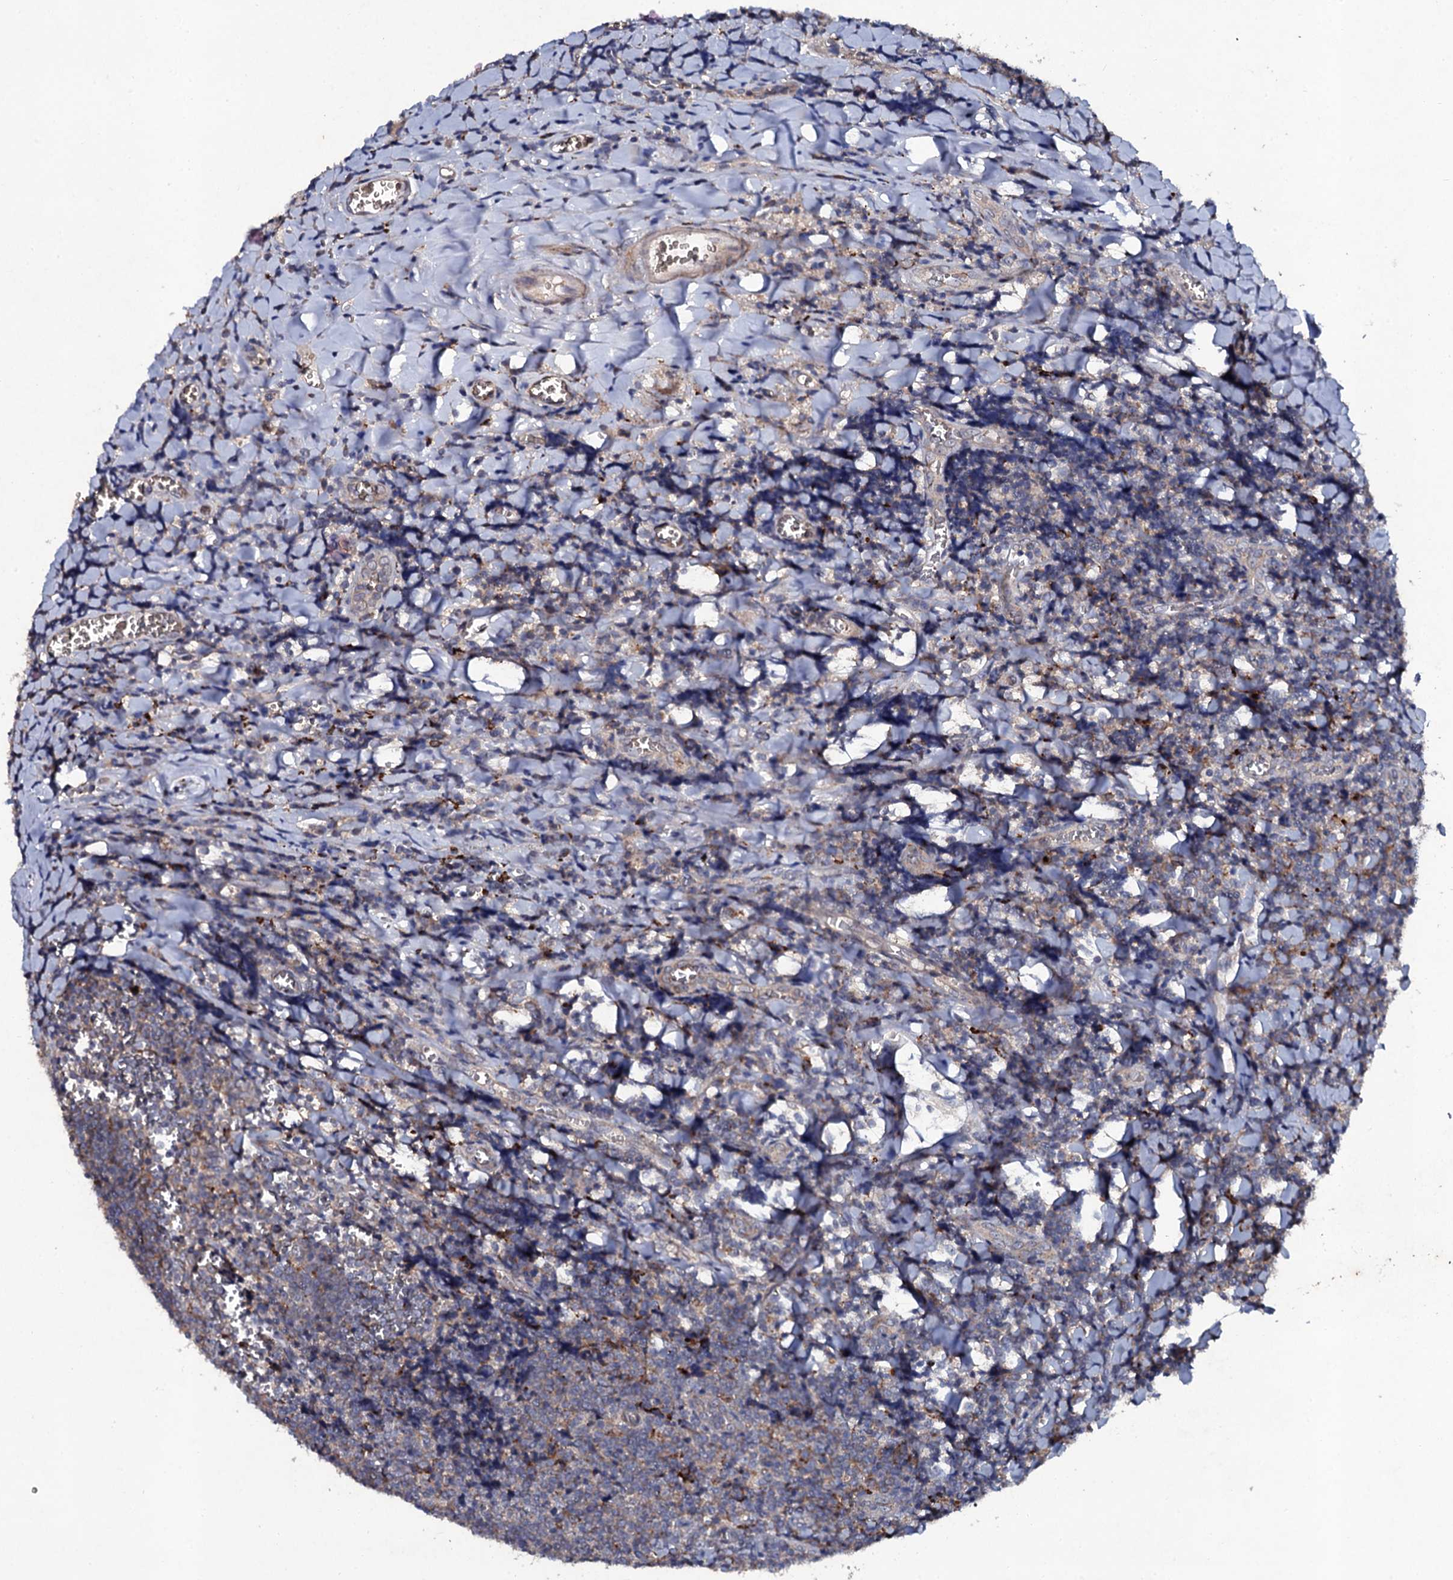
{"staining": {"intensity": "moderate", "quantity": "<25%", "location": "cytoplasmic/membranous"}, "tissue": "tonsil", "cell_type": "Germinal center cells", "image_type": "normal", "snomed": [{"axis": "morphology", "description": "Normal tissue, NOS"}, {"axis": "topography", "description": "Tonsil"}], "caption": "An image of human tonsil stained for a protein demonstrates moderate cytoplasmic/membranous brown staining in germinal center cells. Using DAB (3,3'-diaminobenzidine) (brown) and hematoxylin (blue) stains, captured at high magnification using brightfield microscopy.", "gene": "LRRC28", "patient": {"sex": "male", "age": 27}}